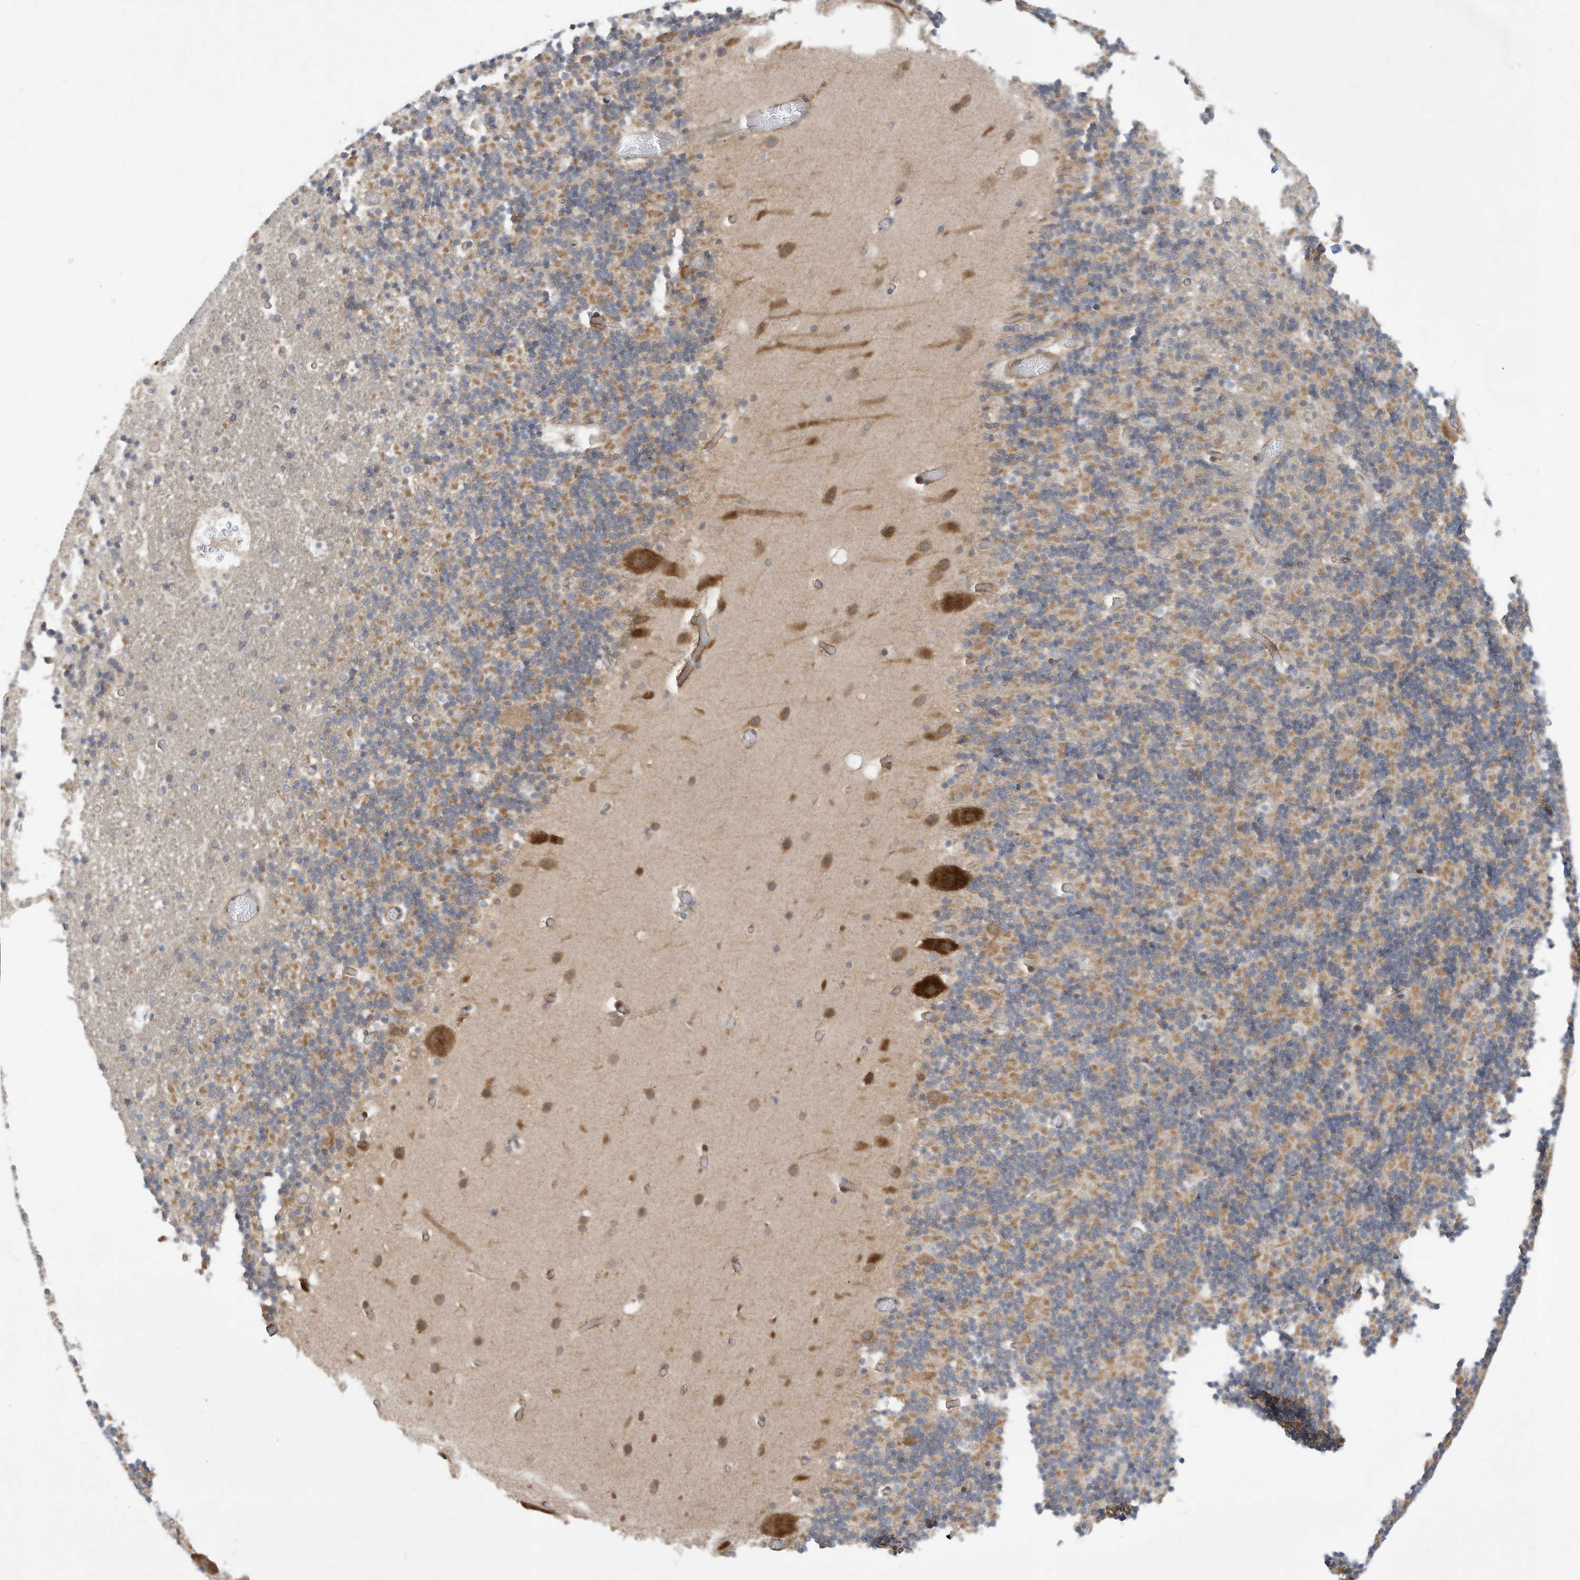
{"staining": {"intensity": "negative", "quantity": "none", "location": "none"}, "tissue": "cerebellum", "cell_type": "Cells in granular layer", "image_type": "normal", "snomed": [{"axis": "morphology", "description": "Normal tissue, NOS"}, {"axis": "topography", "description": "Cerebellum"}], "caption": "A photomicrograph of cerebellum stained for a protein reveals no brown staining in cells in granular layer.", "gene": "USE1", "patient": {"sex": "male", "age": 57}}